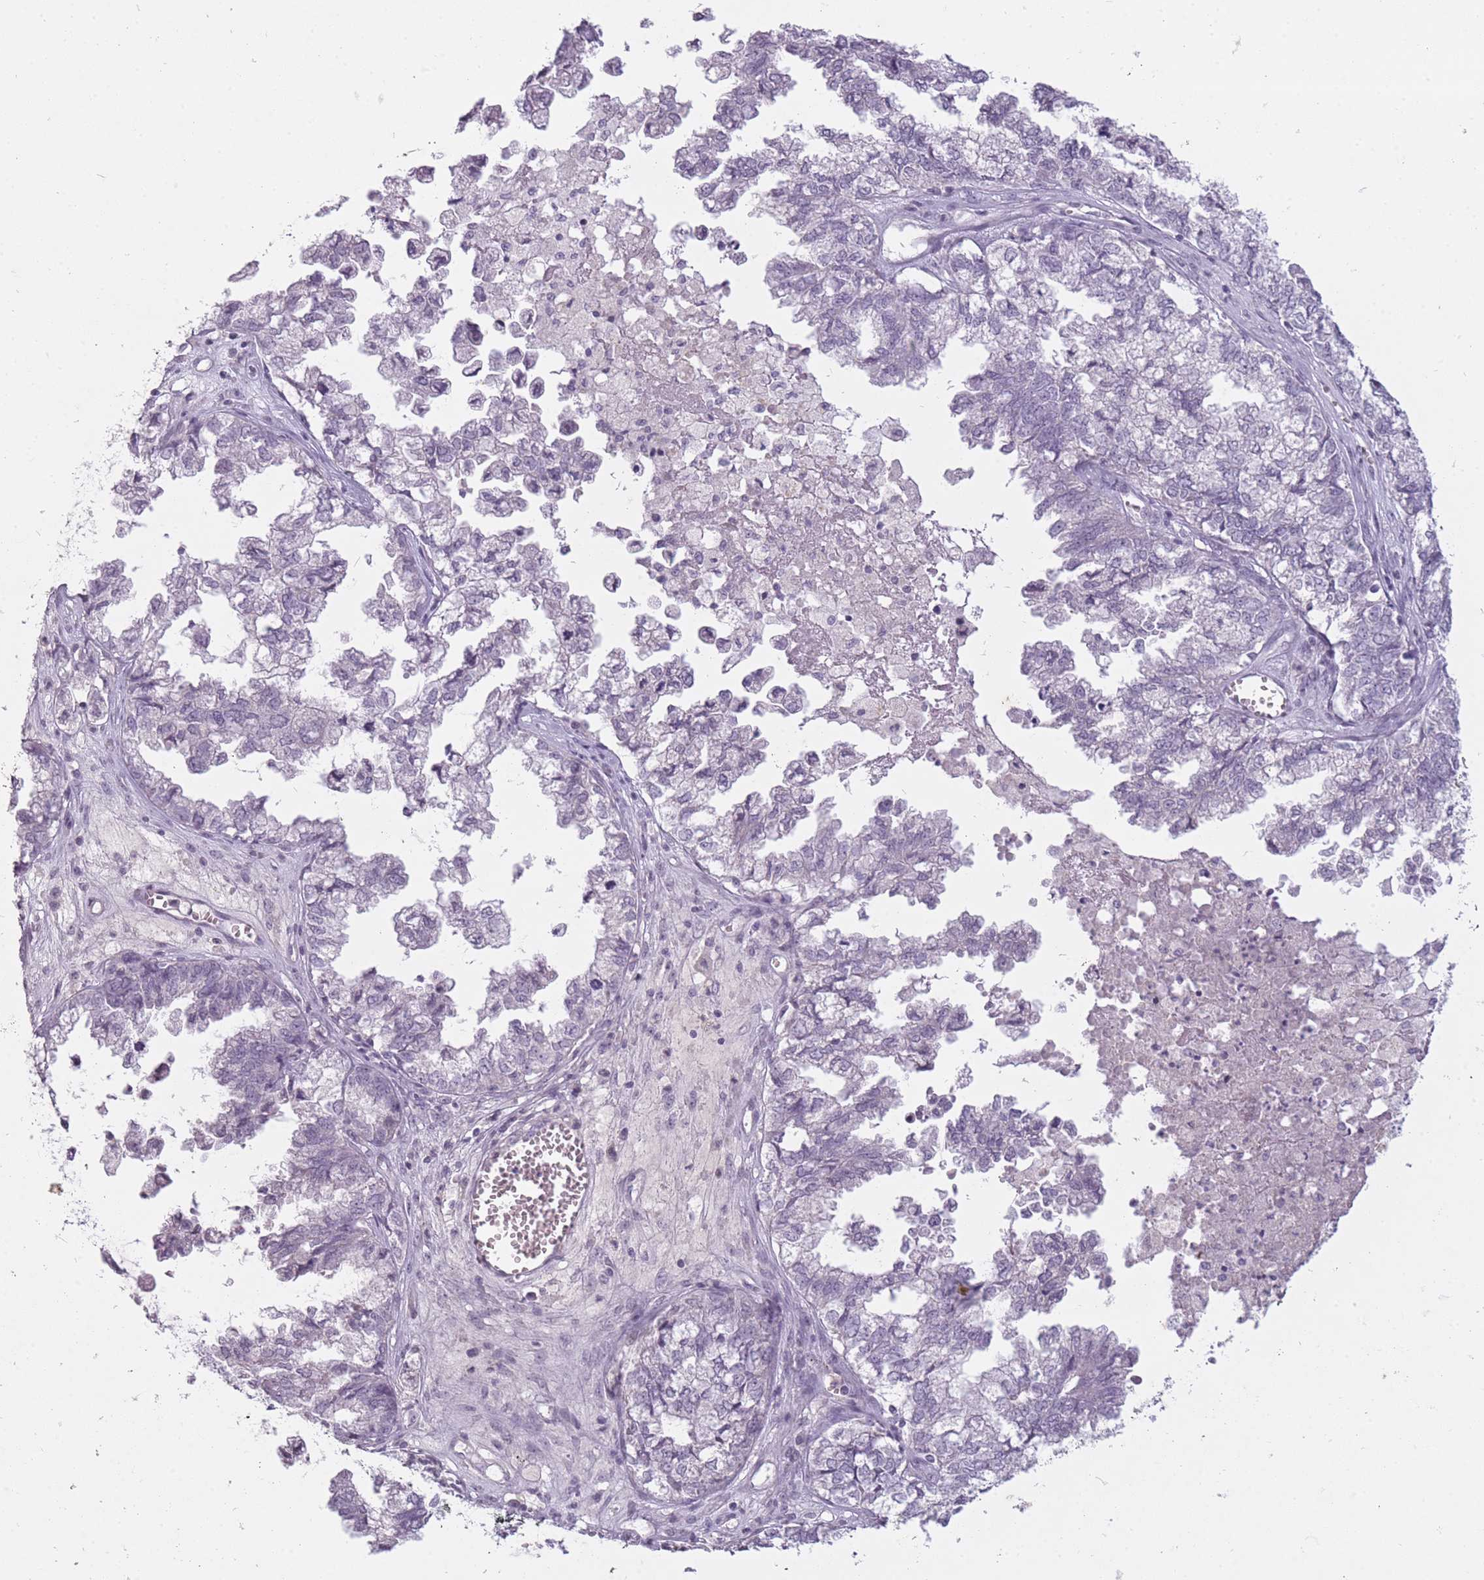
{"staining": {"intensity": "negative", "quantity": "none", "location": "none"}, "tissue": "ovarian cancer", "cell_type": "Tumor cells", "image_type": "cancer", "snomed": [{"axis": "morphology", "description": "Cystadenocarcinoma, mucinous, NOS"}, {"axis": "topography", "description": "Ovary"}], "caption": "This histopathology image is of mucinous cystadenocarcinoma (ovarian) stained with immunohistochemistry to label a protein in brown with the nuclei are counter-stained blue. There is no positivity in tumor cells. The staining was performed using DAB to visualize the protein expression in brown, while the nuclei were stained in blue with hematoxylin (Magnification: 20x).", "gene": "RFX4", "patient": {"sex": "female", "age": 72}}